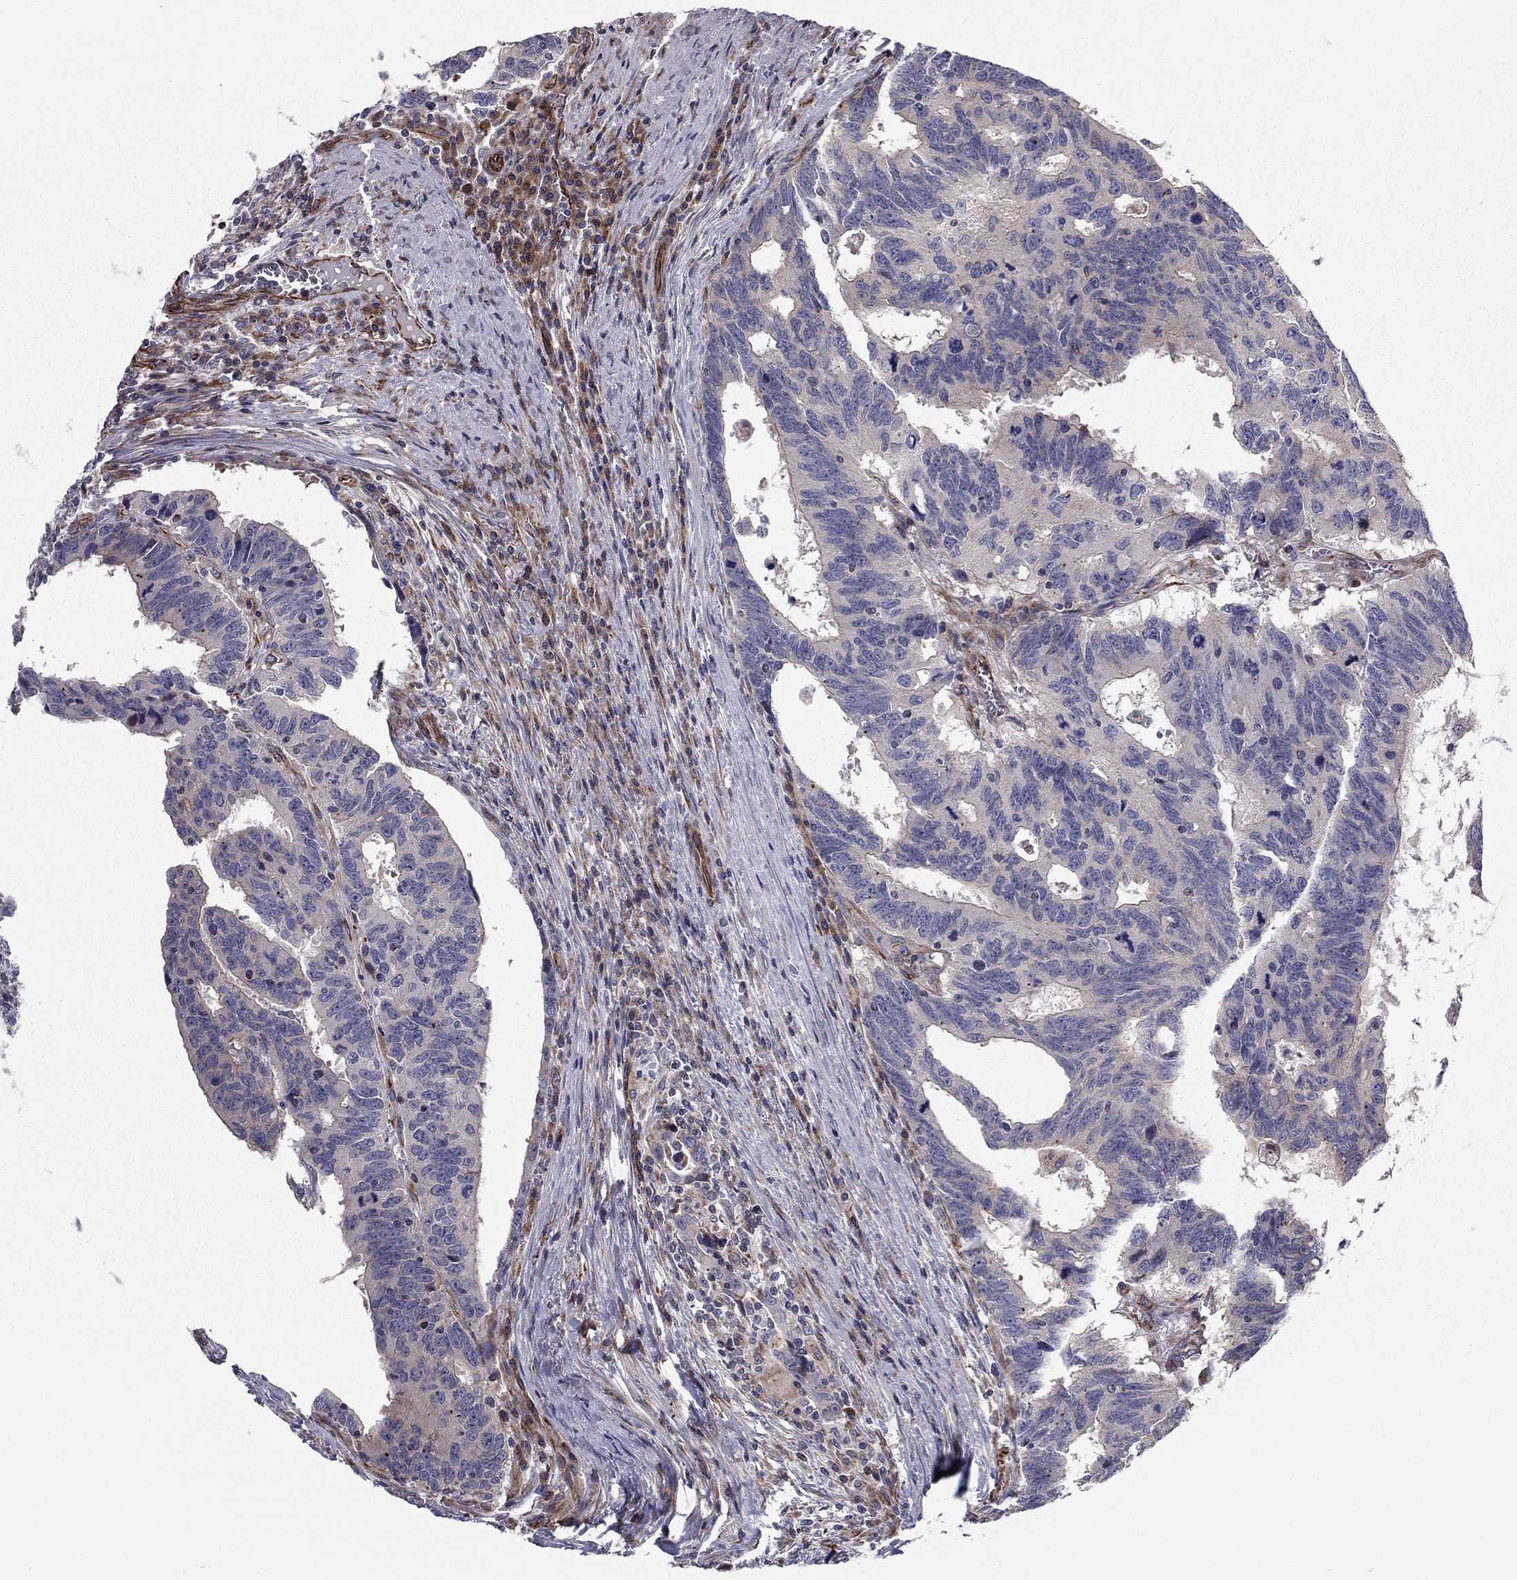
{"staining": {"intensity": "negative", "quantity": "none", "location": "none"}, "tissue": "colorectal cancer", "cell_type": "Tumor cells", "image_type": "cancer", "snomed": [{"axis": "morphology", "description": "Adenocarcinoma, NOS"}, {"axis": "topography", "description": "Colon"}], "caption": "Tumor cells show no significant staining in colorectal adenocarcinoma. (Brightfield microscopy of DAB (3,3'-diaminobenzidine) immunohistochemistry (IHC) at high magnification).", "gene": "CLSTN1", "patient": {"sex": "female", "age": 77}}